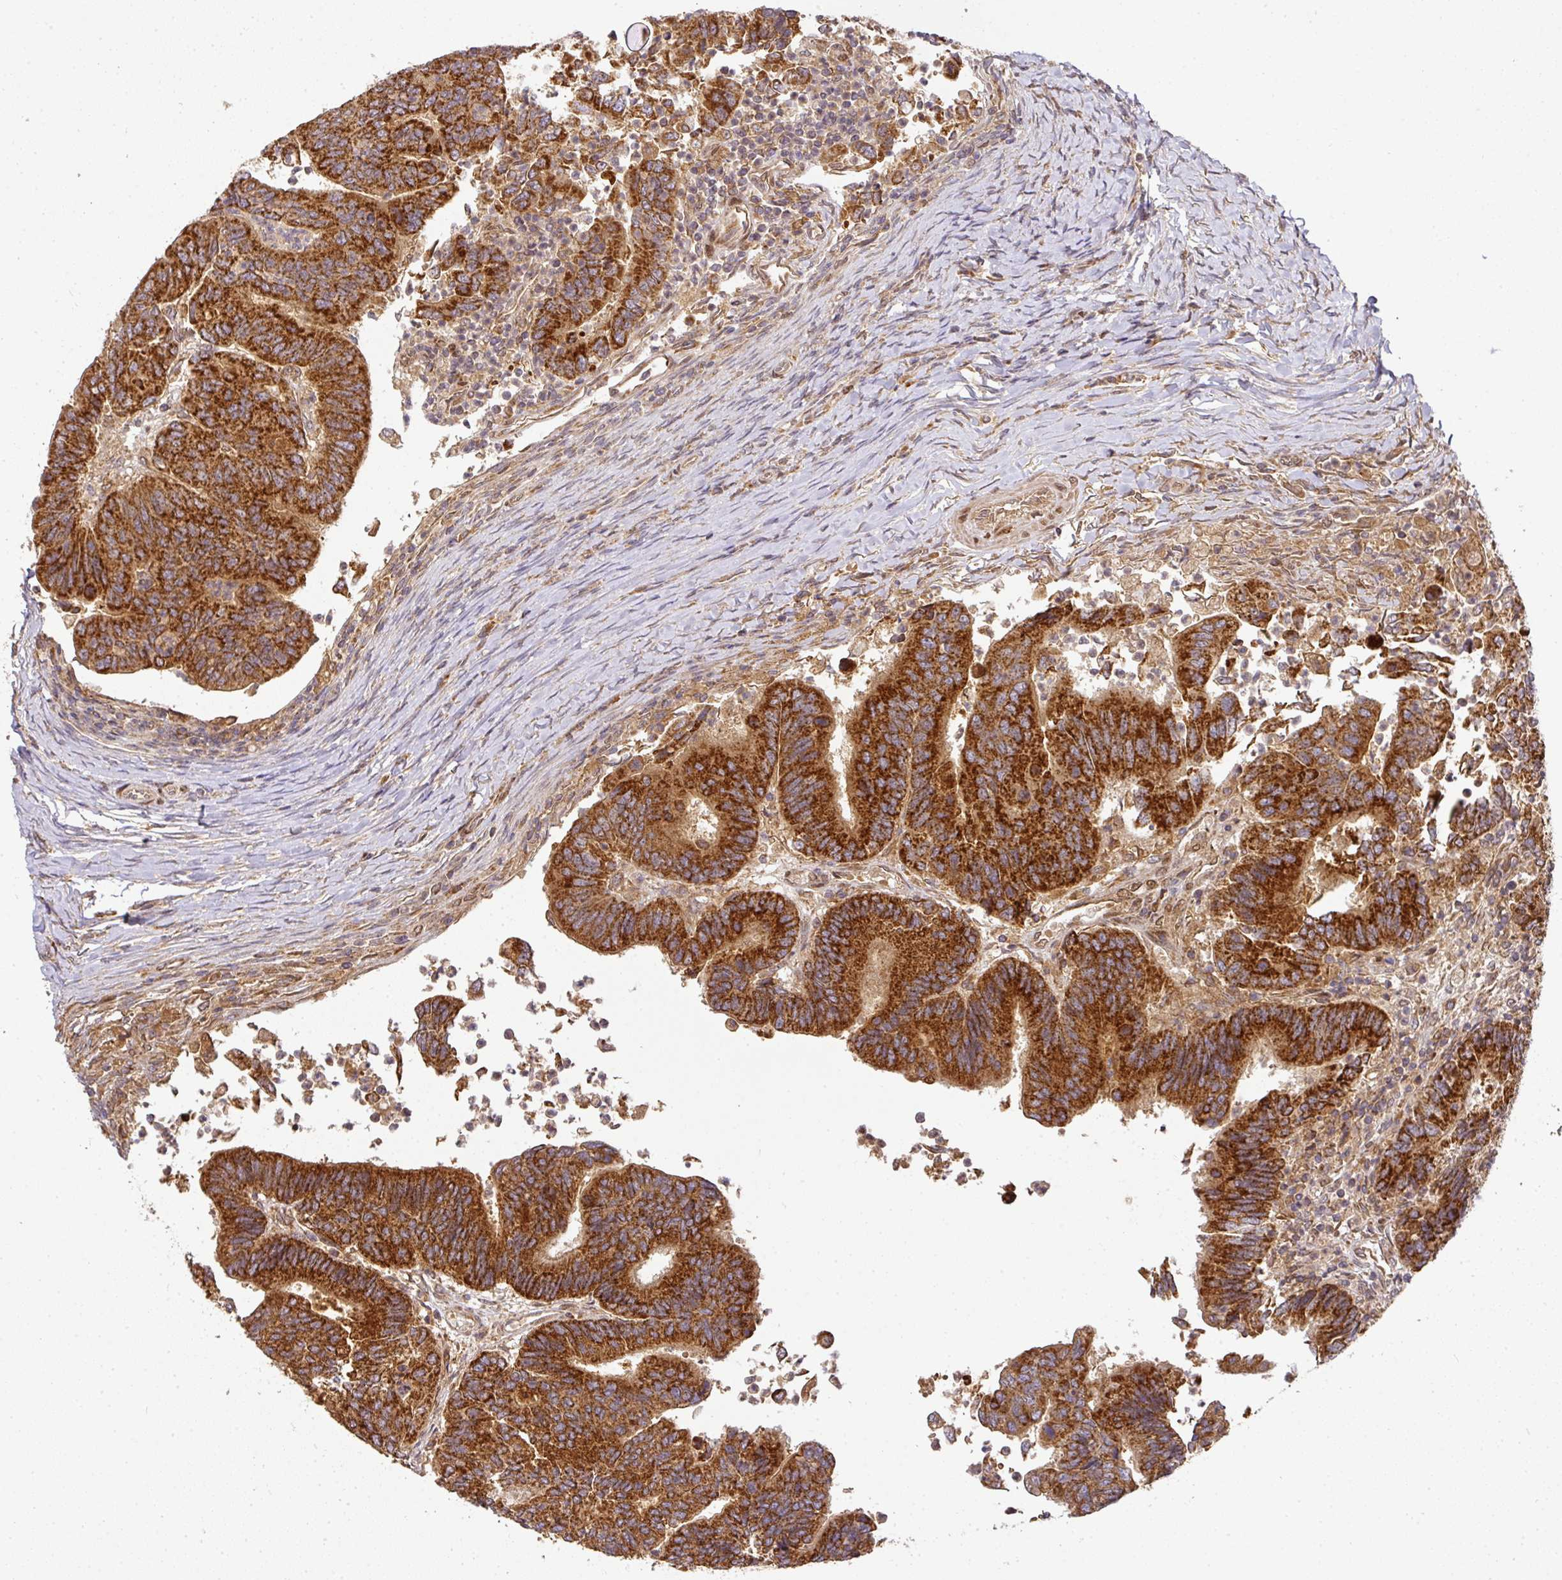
{"staining": {"intensity": "strong", "quantity": ">75%", "location": "cytoplasmic/membranous"}, "tissue": "colorectal cancer", "cell_type": "Tumor cells", "image_type": "cancer", "snomed": [{"axis": "morphology", "description": "Adenocarcinoma, NOS"}, {"axis": "topography", "description": "Colon"}], "caption": "The photomicrograph exhibits staining of colorectal cancer, revealing strong cytoplasmic/membranous protein expression (brown color) within tumor cells.", "gene": "MALSU1", "patient": {"sex": "female", "age": 67}}